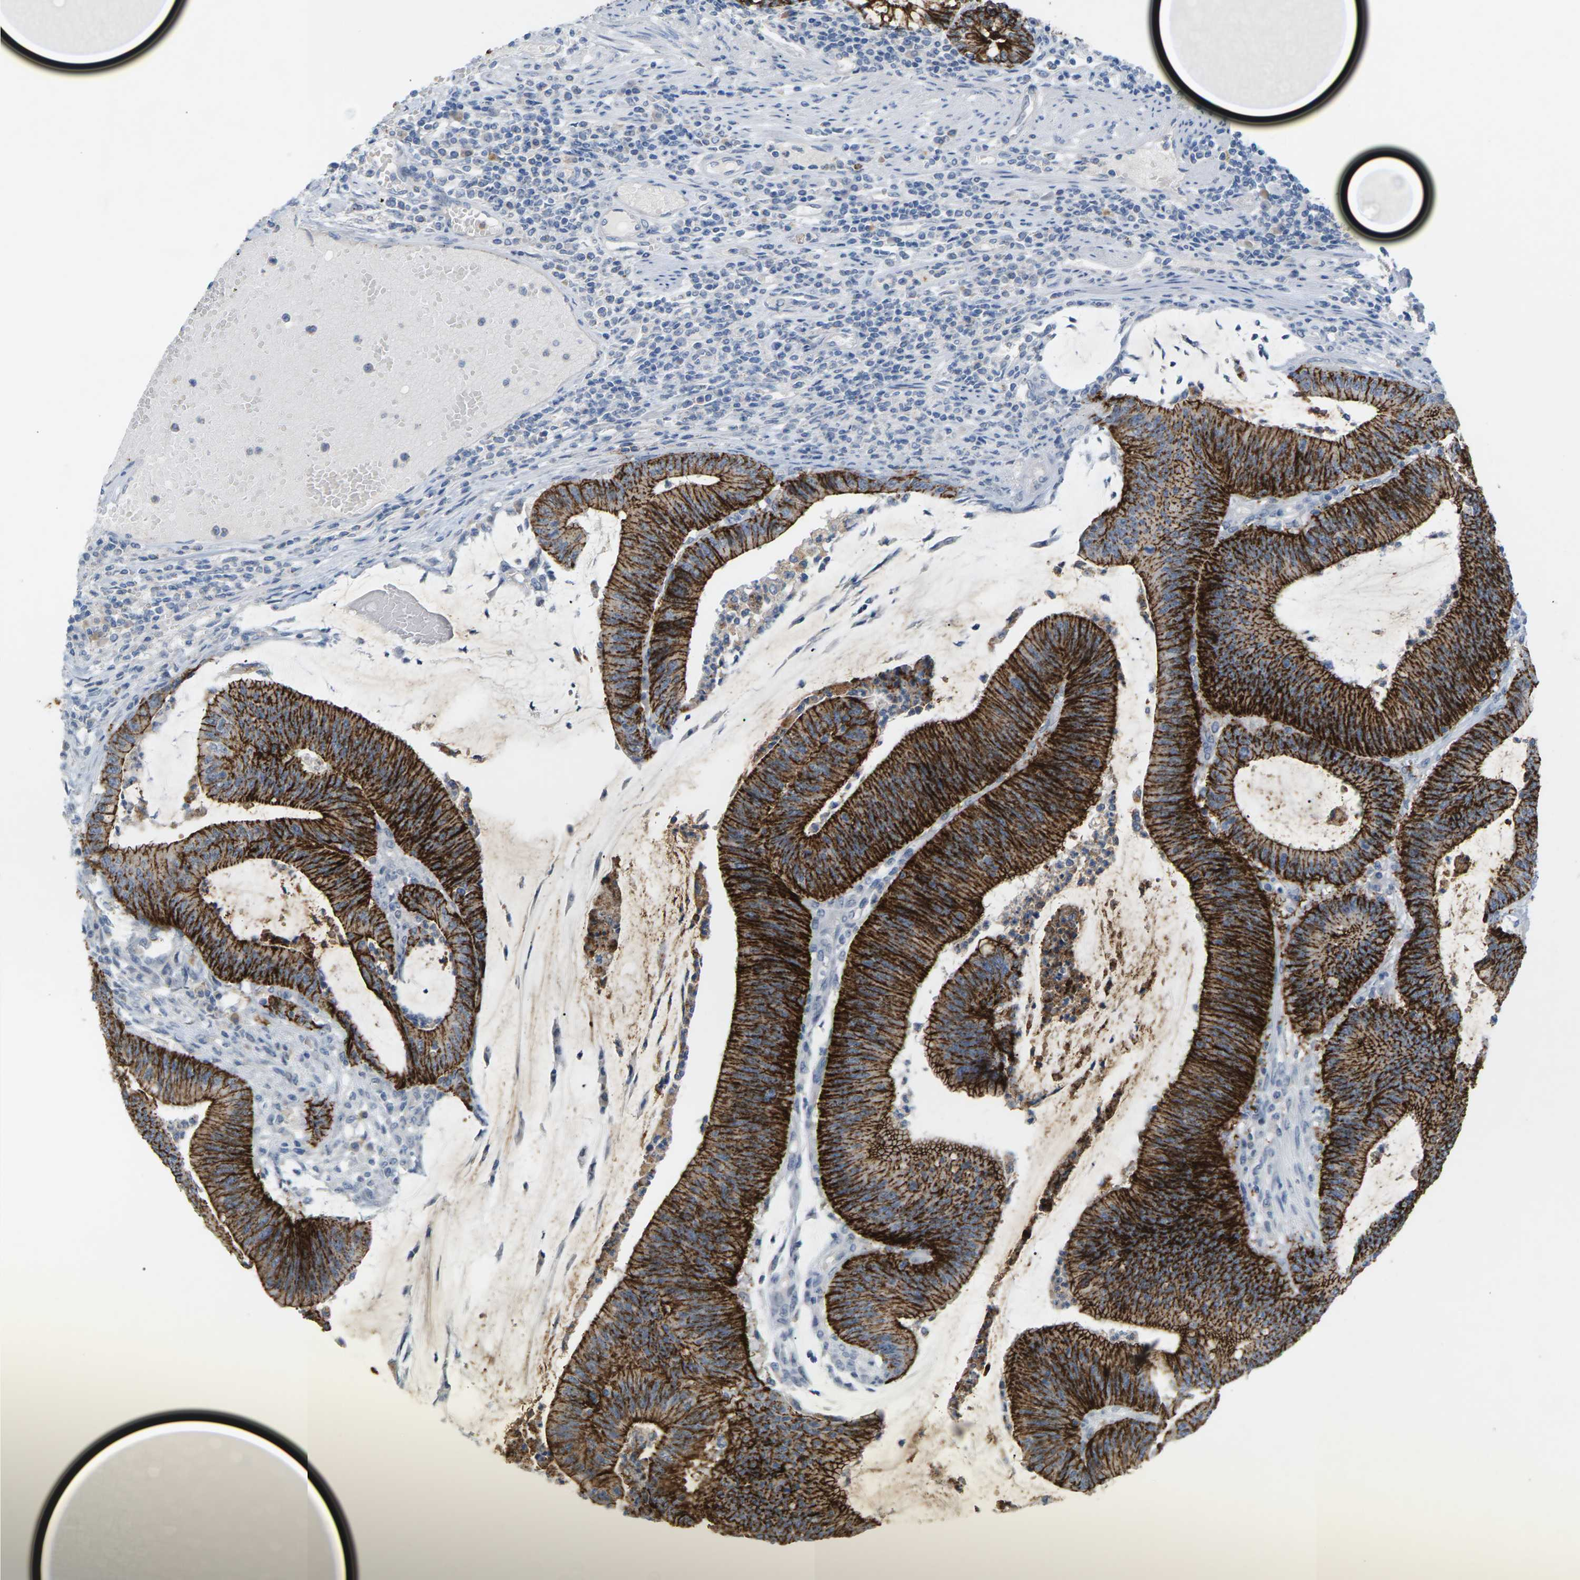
{"staining": {"intensity": "strong", "quantity": ">75%", "location": "cytoplasmic/membranous"}, "tissue": "colorectal cancer", "cell_type": "Tumor cells", "image_type": "cancer", "snomed": [{"axis": "morphology", "description": "Adenocarcinoma, NOS"}, {"axis": "topography", "description": "Rectum"}], "caption": "Protein expression analysis of adenocarcinoma (colorectal) reveals strong cytoplasmic/membranous positivity in about >75% of tumor cells.", "gene": "CLDN3", "patient": {"sex": "female", "age": 66}}